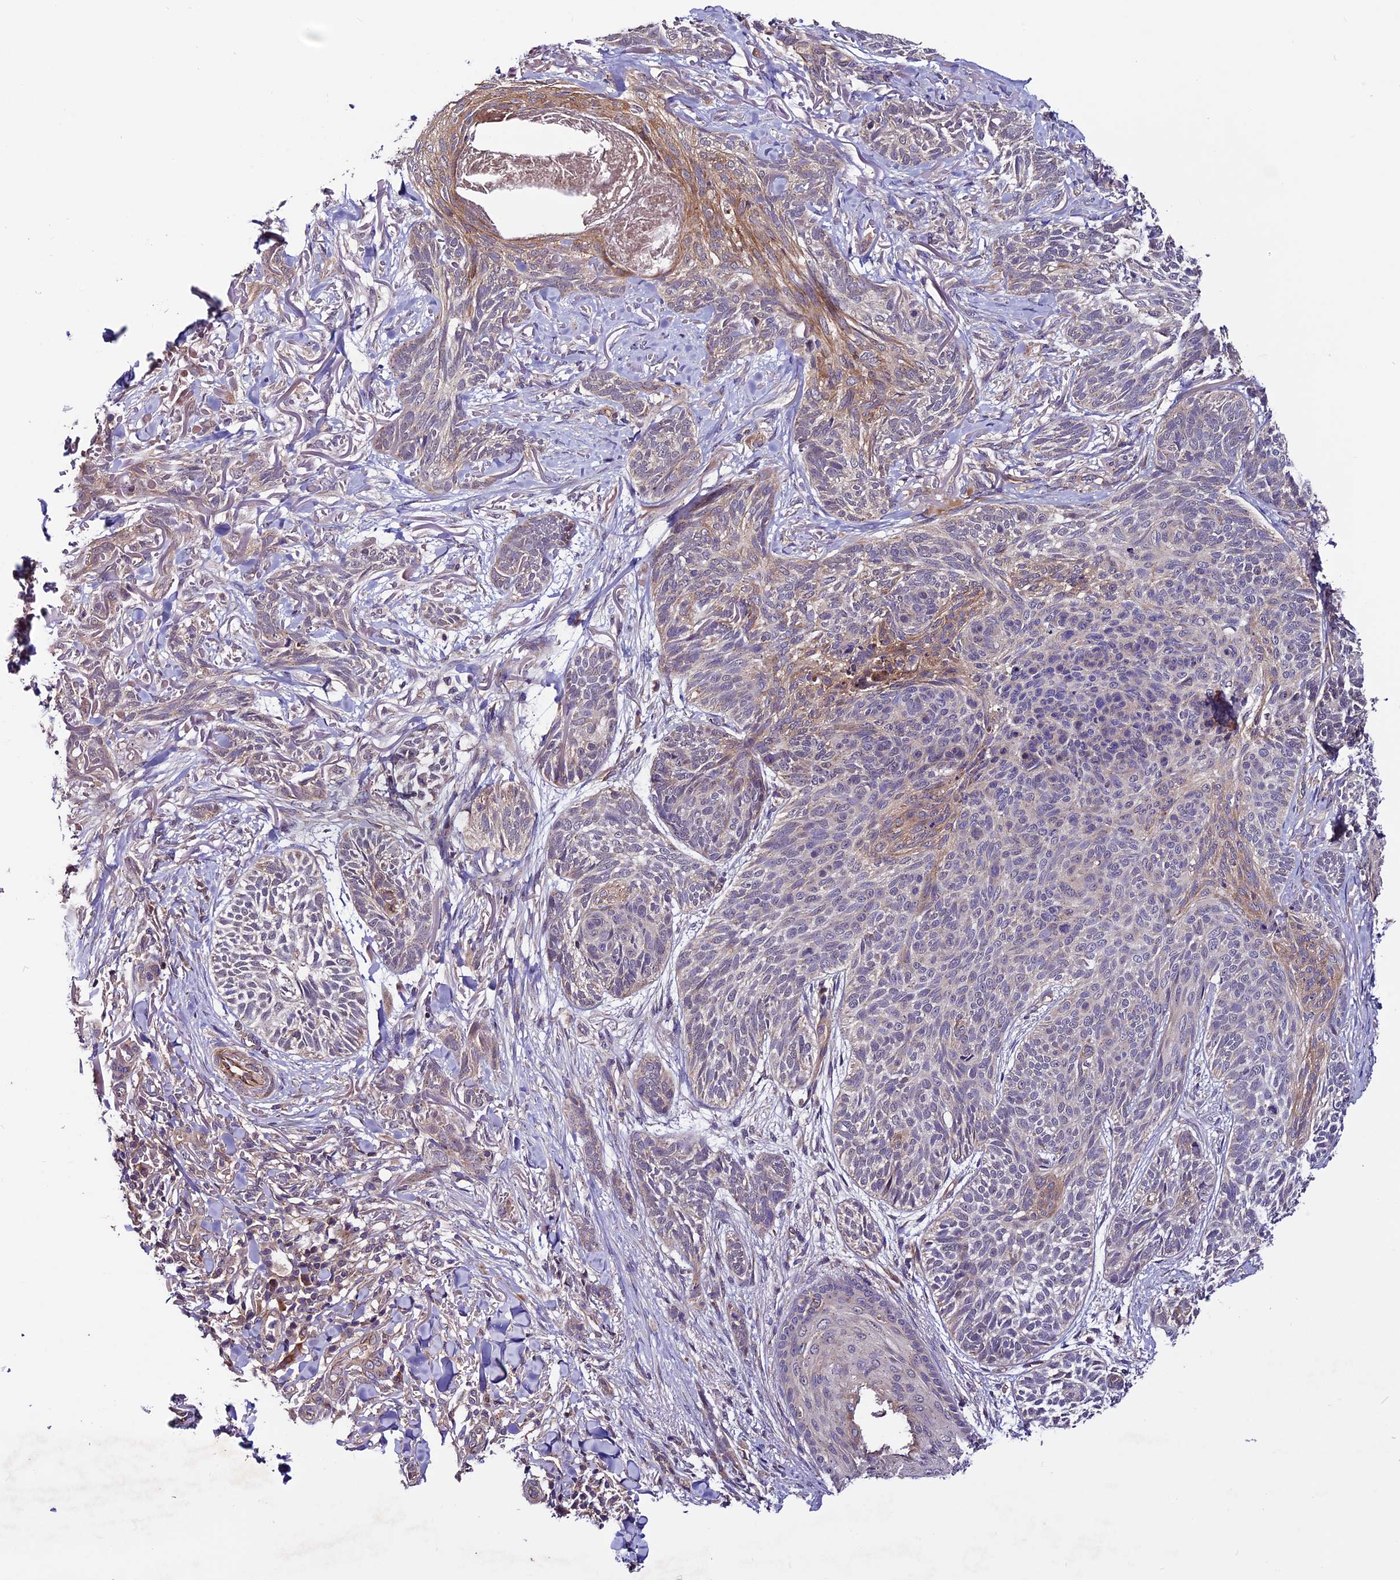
{"staining": {"intensity": "moderate", "quantity": "<25%", "location": "cytoplasmic/membranous"}, "tissue": "skin cancer", "cell_type": "Tumor cells", "image_type": "cancer", "snomed": [{"axis": "morphology", "description": "Normal tissue, NOS"}, {"axis": "morphology", "description": "Basal cell carcinoma"}, {"axis": "topography", "description": "Skin"}], "caption": "The image shows immunohistochemical staining of basal cell carcinoma (skin). There is moderate cytoplasmic/membranous positivity is seen in about <25% of tumor cells. The protein is stained brown, and the nuclei are stained in blue (DAB (3,3'-diaminobenzidine) IHC with brightfield microscopy, high magnification).", "gene": "RINL", "patient": {"sex": "male", "age": 66}}